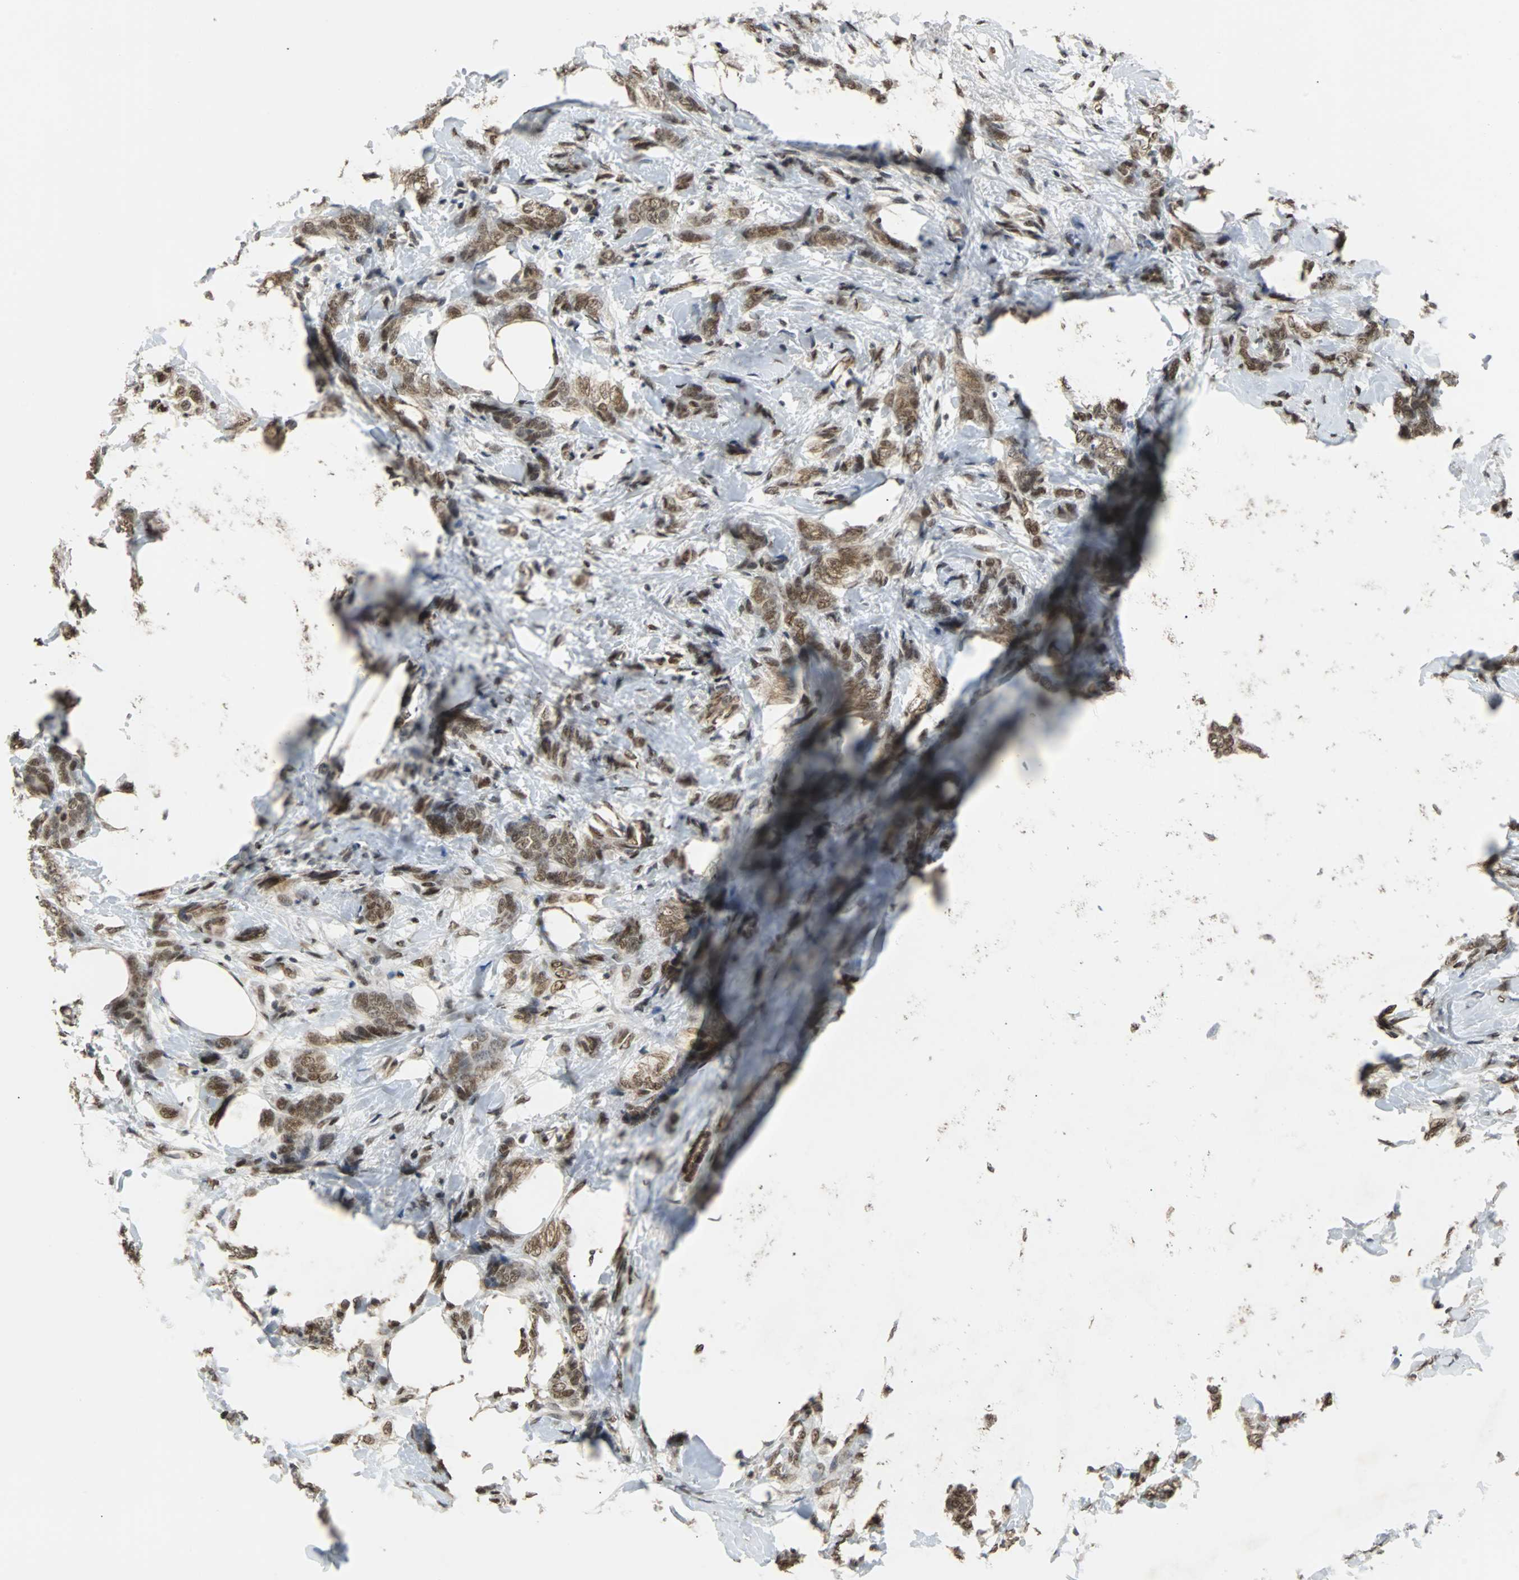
{"staining": {"intensity": "moderate", "quantity": ">75%", "location": "cytoplasmic/membranous,nuclear"}, "tissue": "breast cancer", "cell_type": "Tumor cells", "image_type": "cancer", "snomed": [{"axis": "morphology", "description": "Lobular carcinoma, in situ"}, {"axis": "morphology", "description": "Lobular carcinoma"}, {"axis": "topography", "description": "Breast"}], "caption": "Immunohistochemical staining of human breast cancer (lobular carcinoma in situ) demonstrates moderate cytoplasmic/membranous and nuclear protein staining in approximately >75% of tumor cells. Immunohistochemistry (ihc) stains the protein in brown and the nuclei are stained blue.", "gene": "PHC1", "patient": {"sex": "female", "age": 41}}